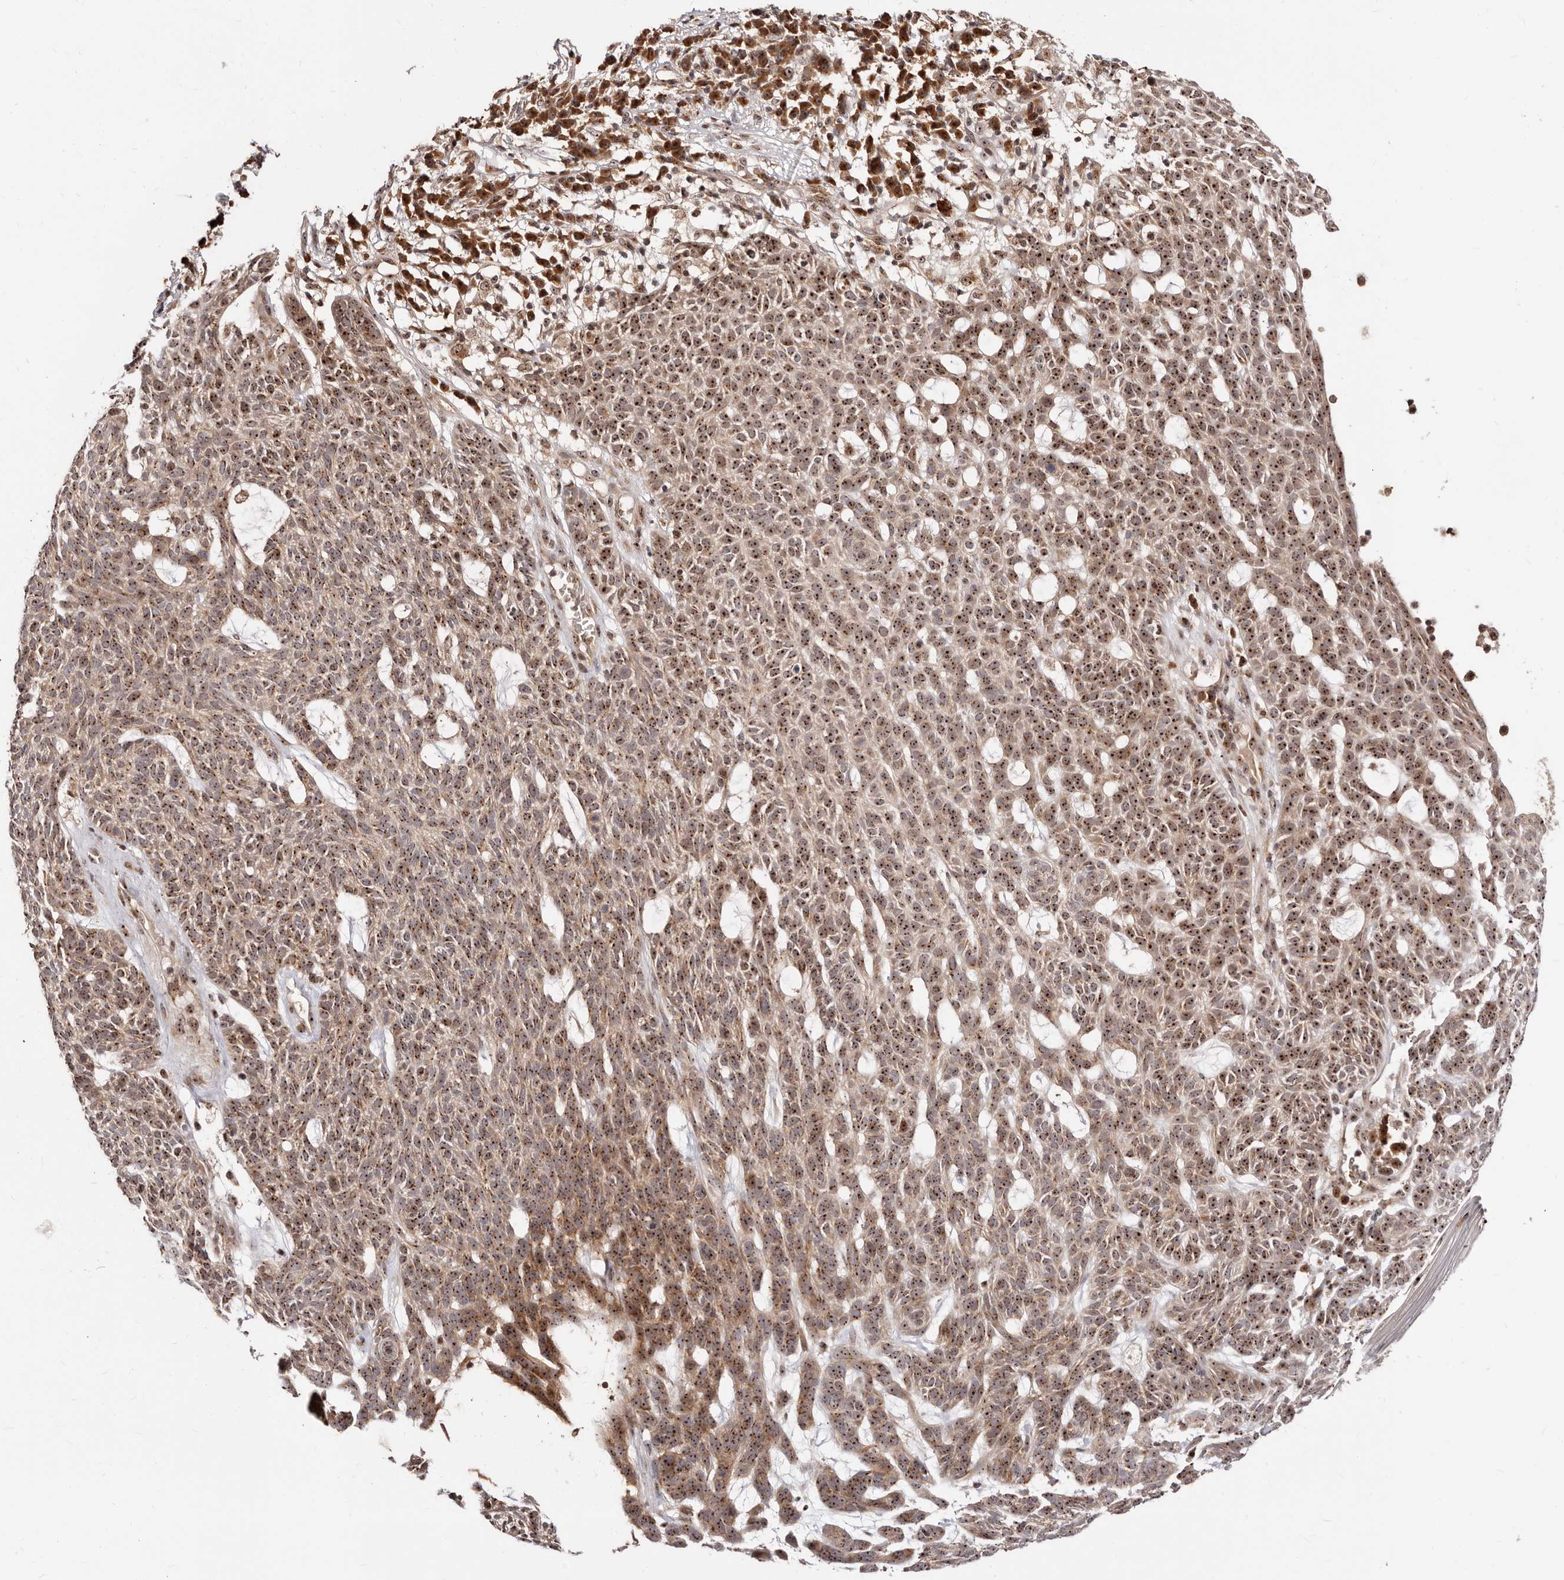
{"staining": {"intensity": "moderate", "quantity": ">75%", "location": "cytoplasmic/membranous,nuclear"}, "tissue": "skin cancer", "cell_type": "Tumor cells", "image_type": "cancer", "snomed": [{"axis": "morphology", "description": "Squamous cell carcinoma, NOS"}, {"axis": "topography", "description": "Skin"}], "caption": "Brown immunohistochemical staining in human skin squamous cell carcinoma demonstrates moderate cytoplasmic/membranous and nuclear staining in about >75% of tumor cells. The staining was performed using DAB, with brown indicating positive protein expression. Nuclei are stained blue with hematoxylin.", "gene": "APOL6", "patient": {"sex": "female", "age": 90}}